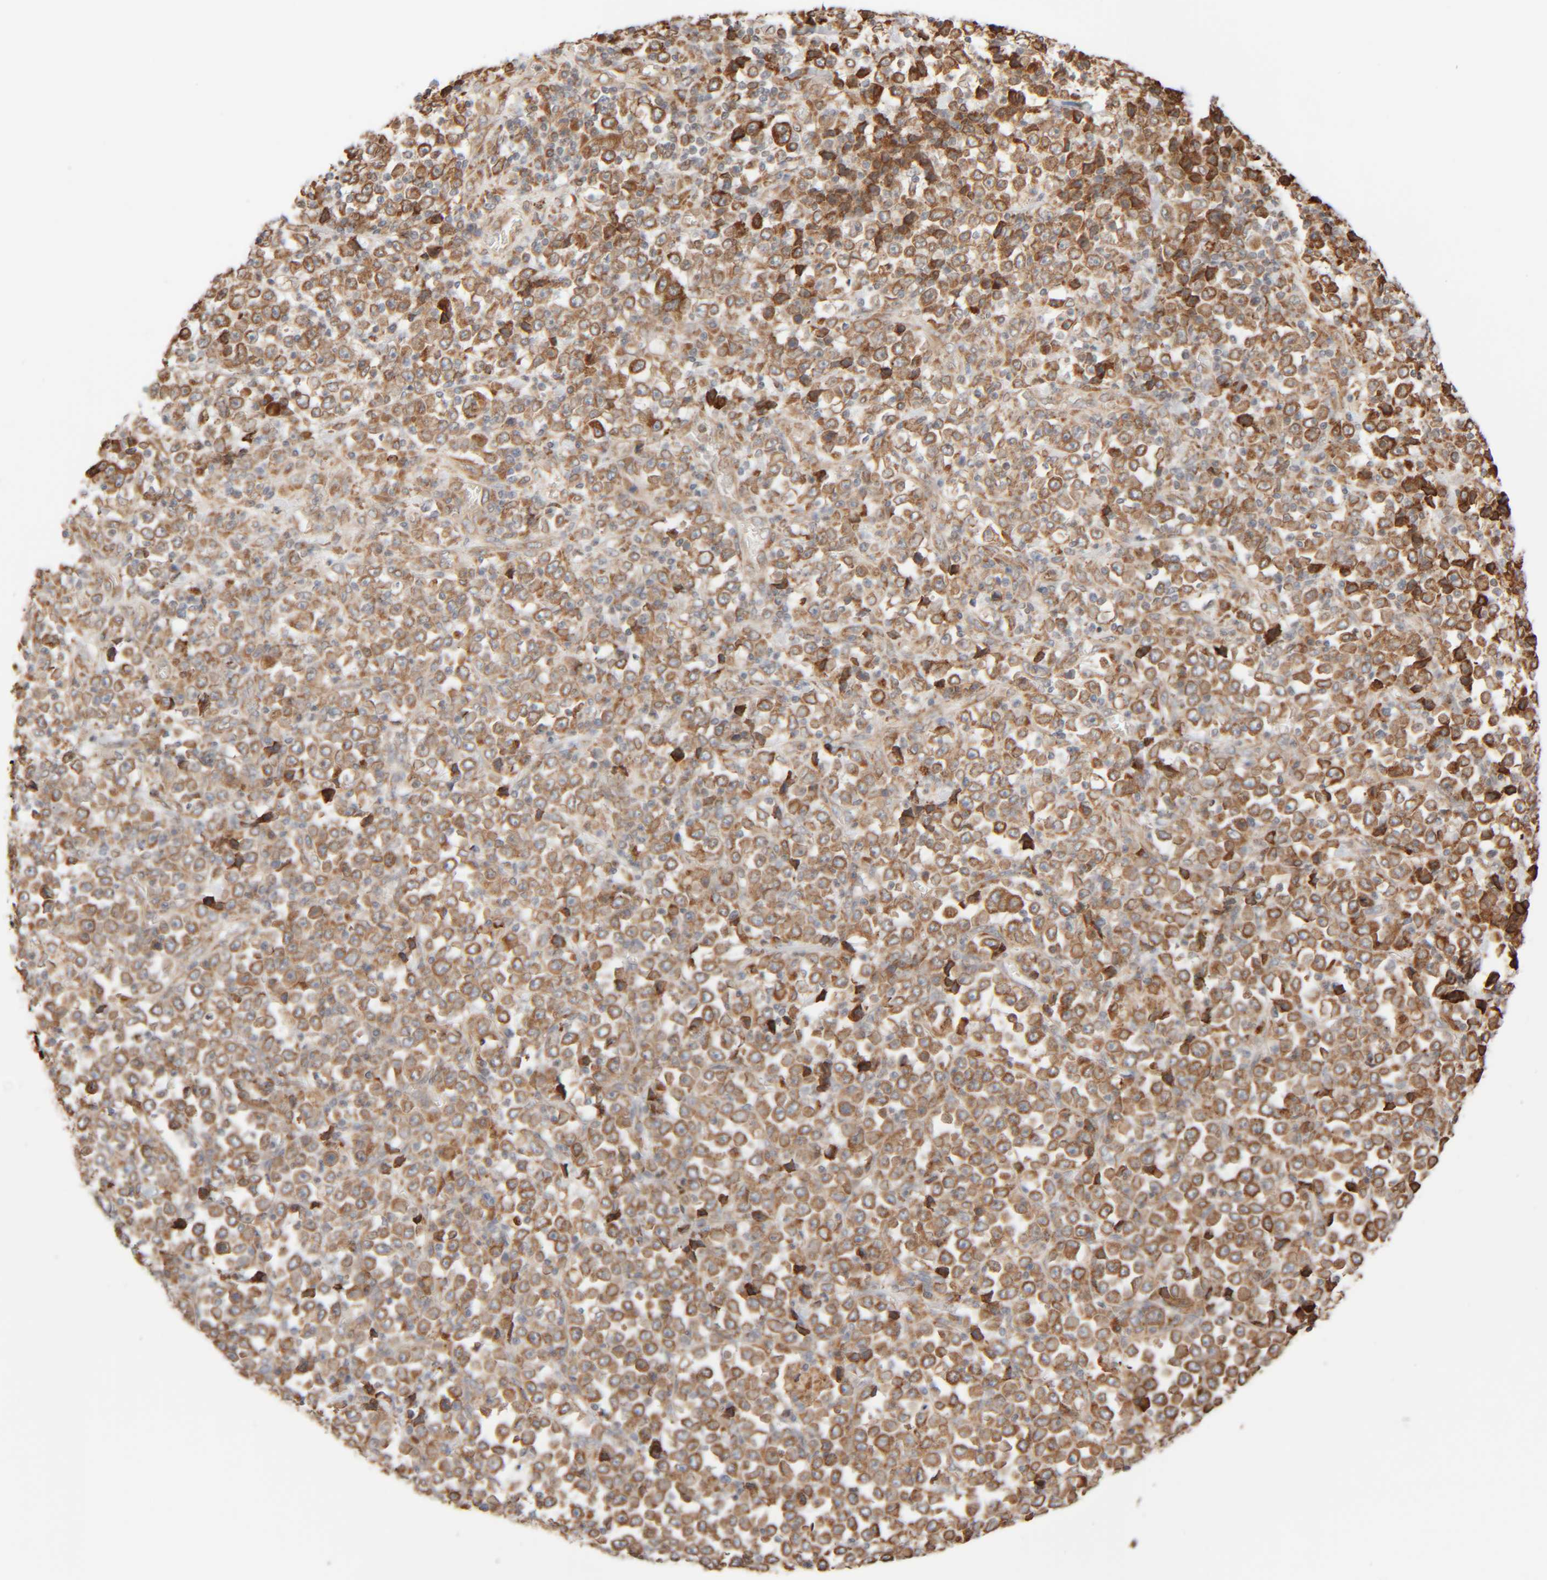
{"staining": {"intensity": "moderate", "quantity": ">75%", "location": "cytoplasmic/membranous"}, "tissue": "stomach cancer", "cell_type": "Tumor cells", "image_type": "cancer", "snomed": [{"axis": "morphology", "description": "Normal tissue, NOS"}, {"axis": "morphology", "description": "Adenocarcinoma, NOS"}, {"axis": "topography", "description": "Stomach, upper"}, {"axis": "topography", "description": "Stomach"}], "caption": "Human stomach adenocarcinoma stained with a protein marker demonstrates moderate staining in tumor cells.", "gene": "INTS1", "patient": {"sex": "male", "age": 59}}